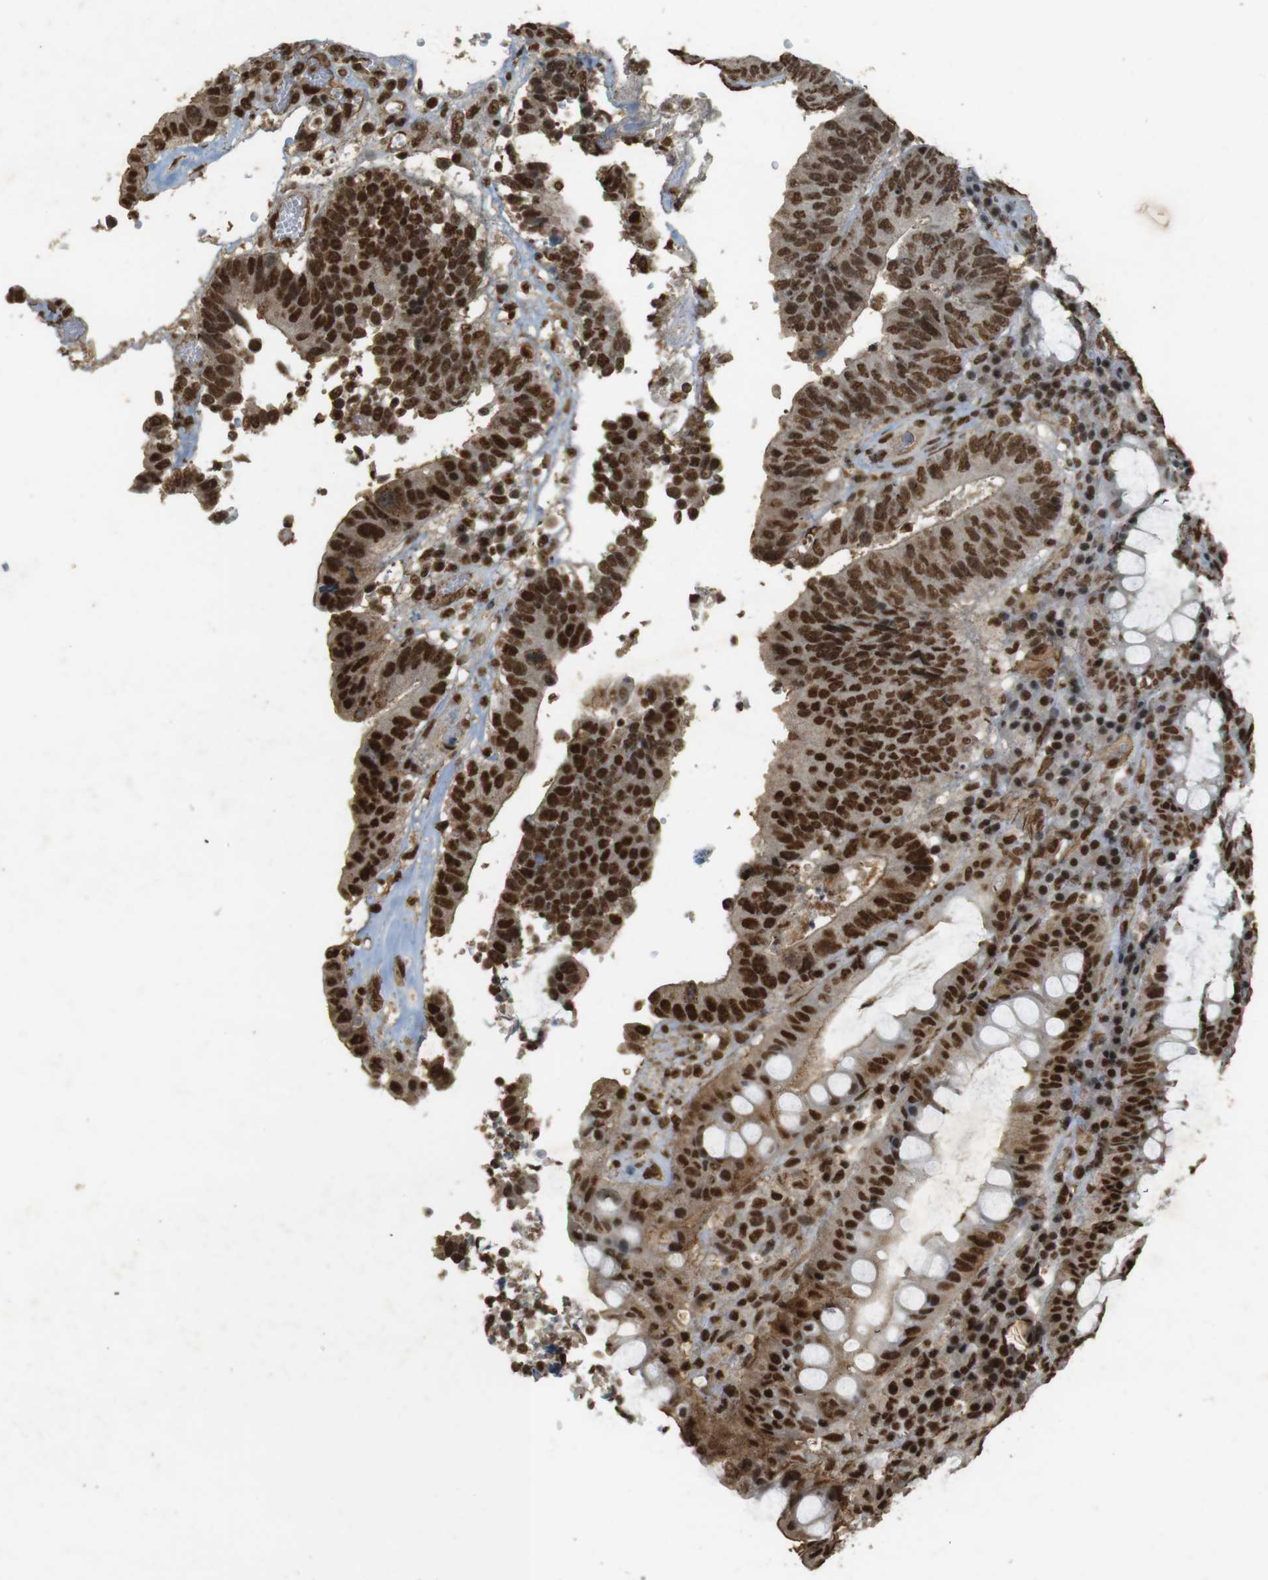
{"staining": {"intensity": "strong", "quantity": ">75%", "location": "cytoplasmic/membranous,nuclear"}, "tissue": "colorectal cancer", "cell_type": "Tumor cells", "image_type": "cancer", "snomed": [{"axis": "morphology", "description": "Adenocarcinoma, NOS"}, {"axis": "topography", "description": "Rectum"}], "caption": "This photomicrograph displays immunohistochemistry staining of colorectal cancer (adenocarcinoma), with high strong cytoplasmic/membranous and nuclear expression in about >75% of tumor cells.", "gene": "GATA4", "patient": {"sex": "male", "age": 72}}